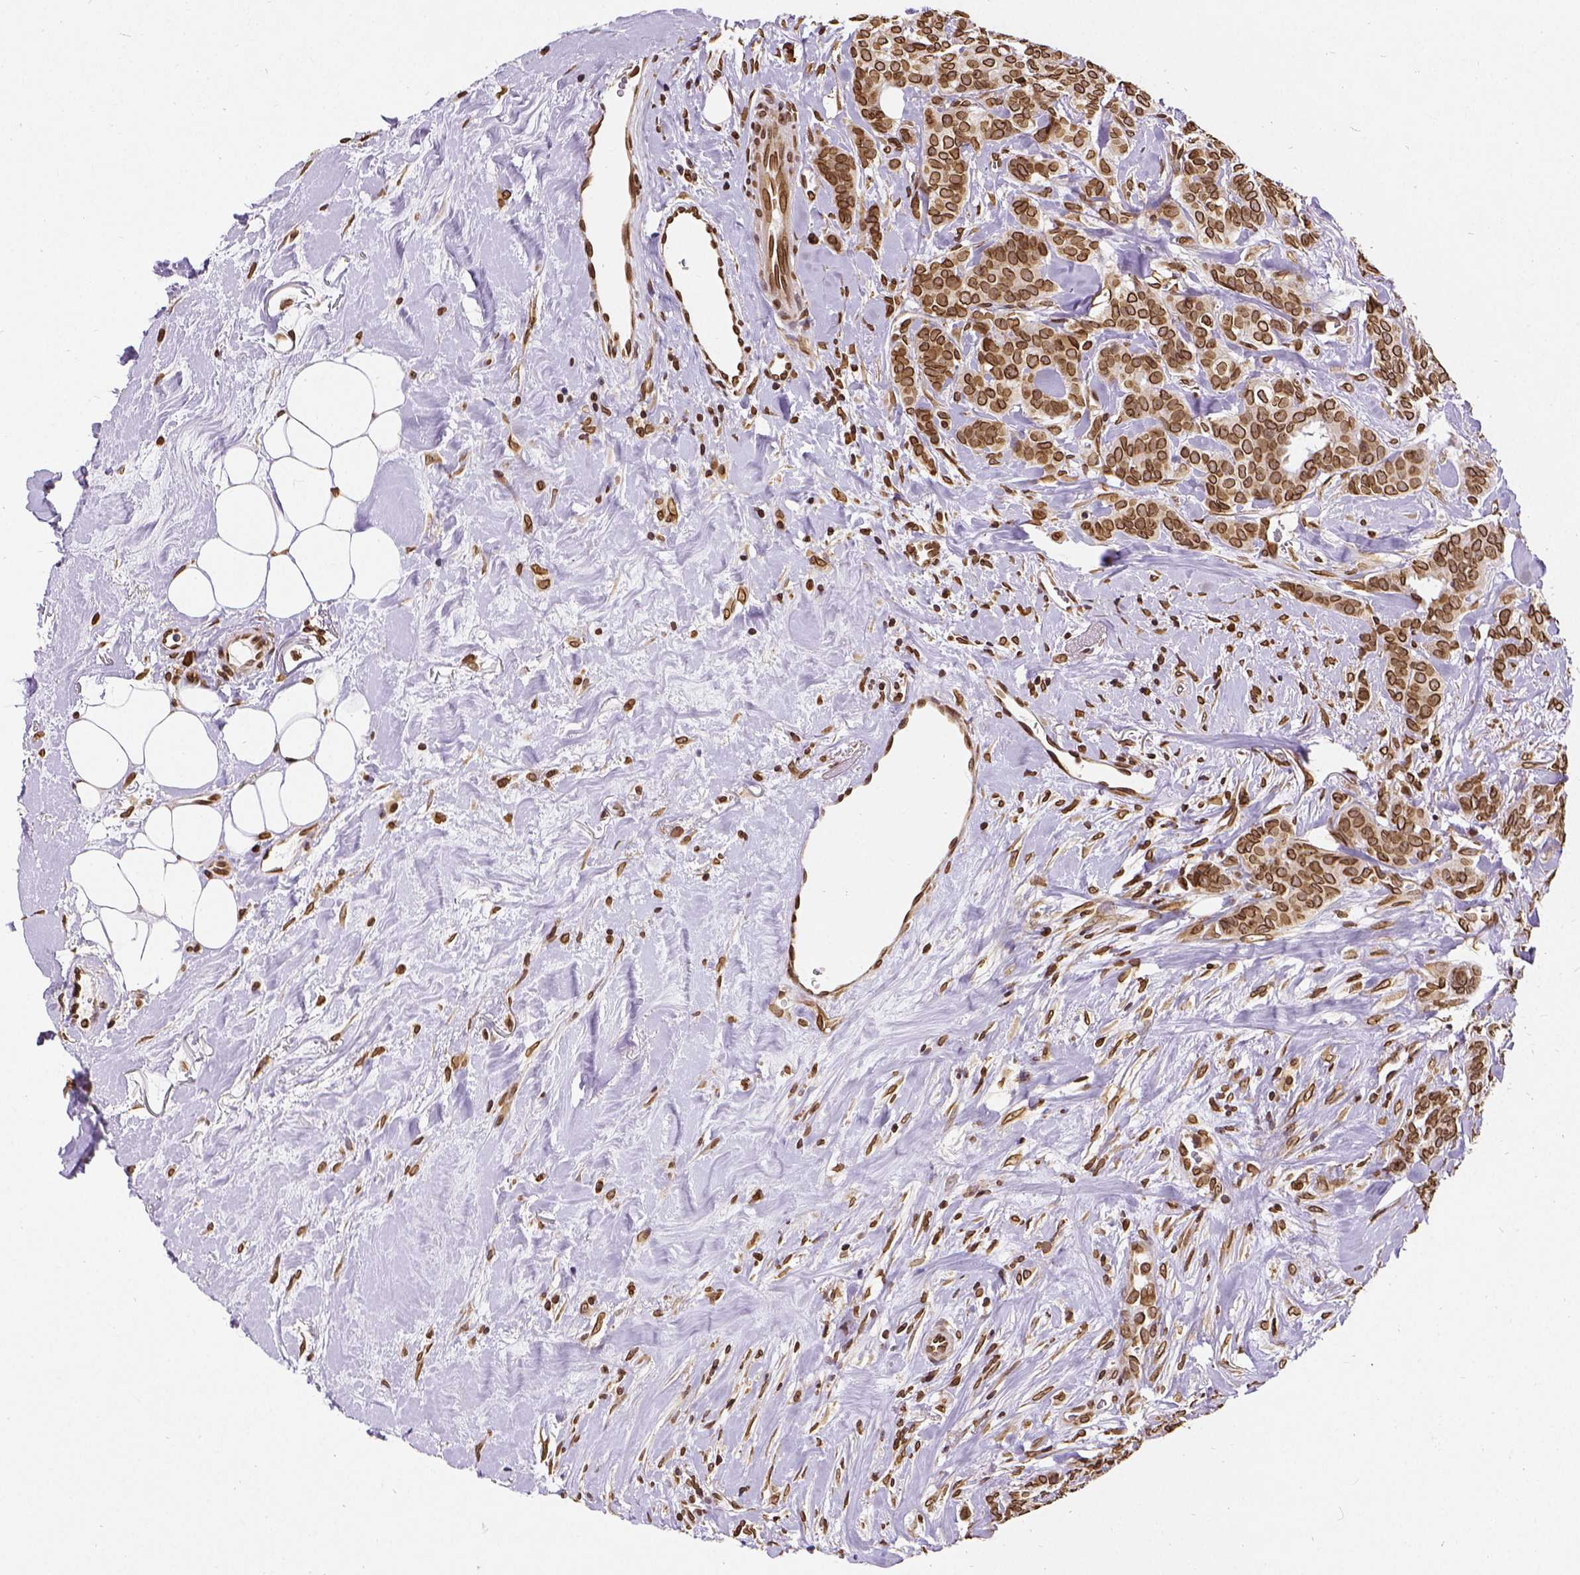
{"staining": {"intensity": "strong", "quantity": ">75%", "location": "cytoplasmic/membranous,nuclear"}, "tissue": "breast cancer", "cell_type": "Tumor cells", "image_type": "cancer", "snomed": [{"axis": "morphology", "description": "Duct carcinoma"}, {"axis": "topography", "description": "Breast"}], "caption": "Immunohistochemical staining of human breast intraductal carcinoma exhibits high levels of strong cytoplasmic/membranous and nuclear protein positivity in approximately >75% of tumor cells.", "gene": "MTDH", "patient": {"sex": "female", "age": 84}}